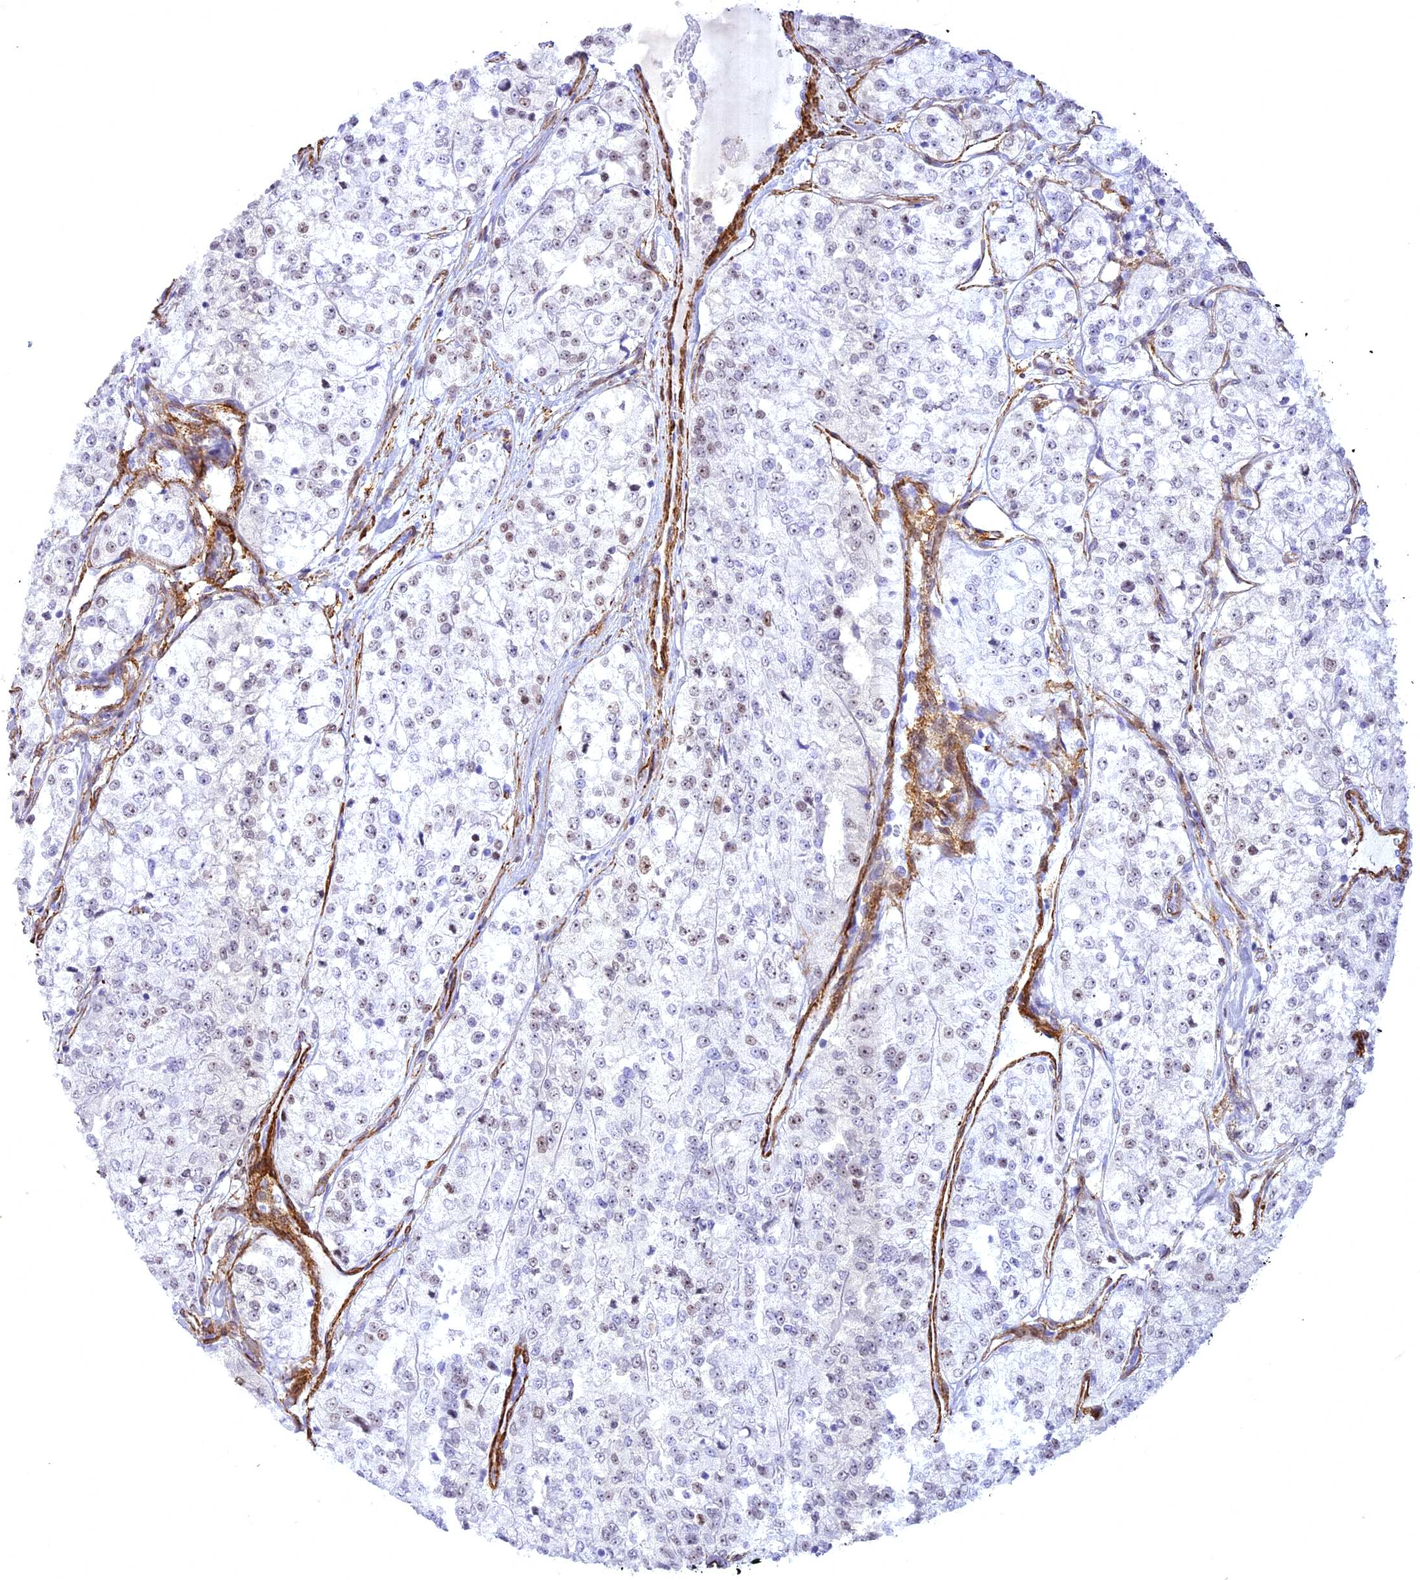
{"staining": {"intensity": "weak", "quantity": "<25%", "location": "nuclear"}, "tissue": "renal cancer", "cell_type": "Tumor cells", "image_type": "cancer", "snomed": [{"axis": "morphology", "description": "Adenocarcinoma, NOS"}, {"axis": "topography", "description": "Kidney"}], "caption": "Human adenocarcinoma (renal) stained for a protein using IHC shows no positivity in tumor cells.", "gene": "CENPV", "patient": {"sex": "female", "age": 63}}